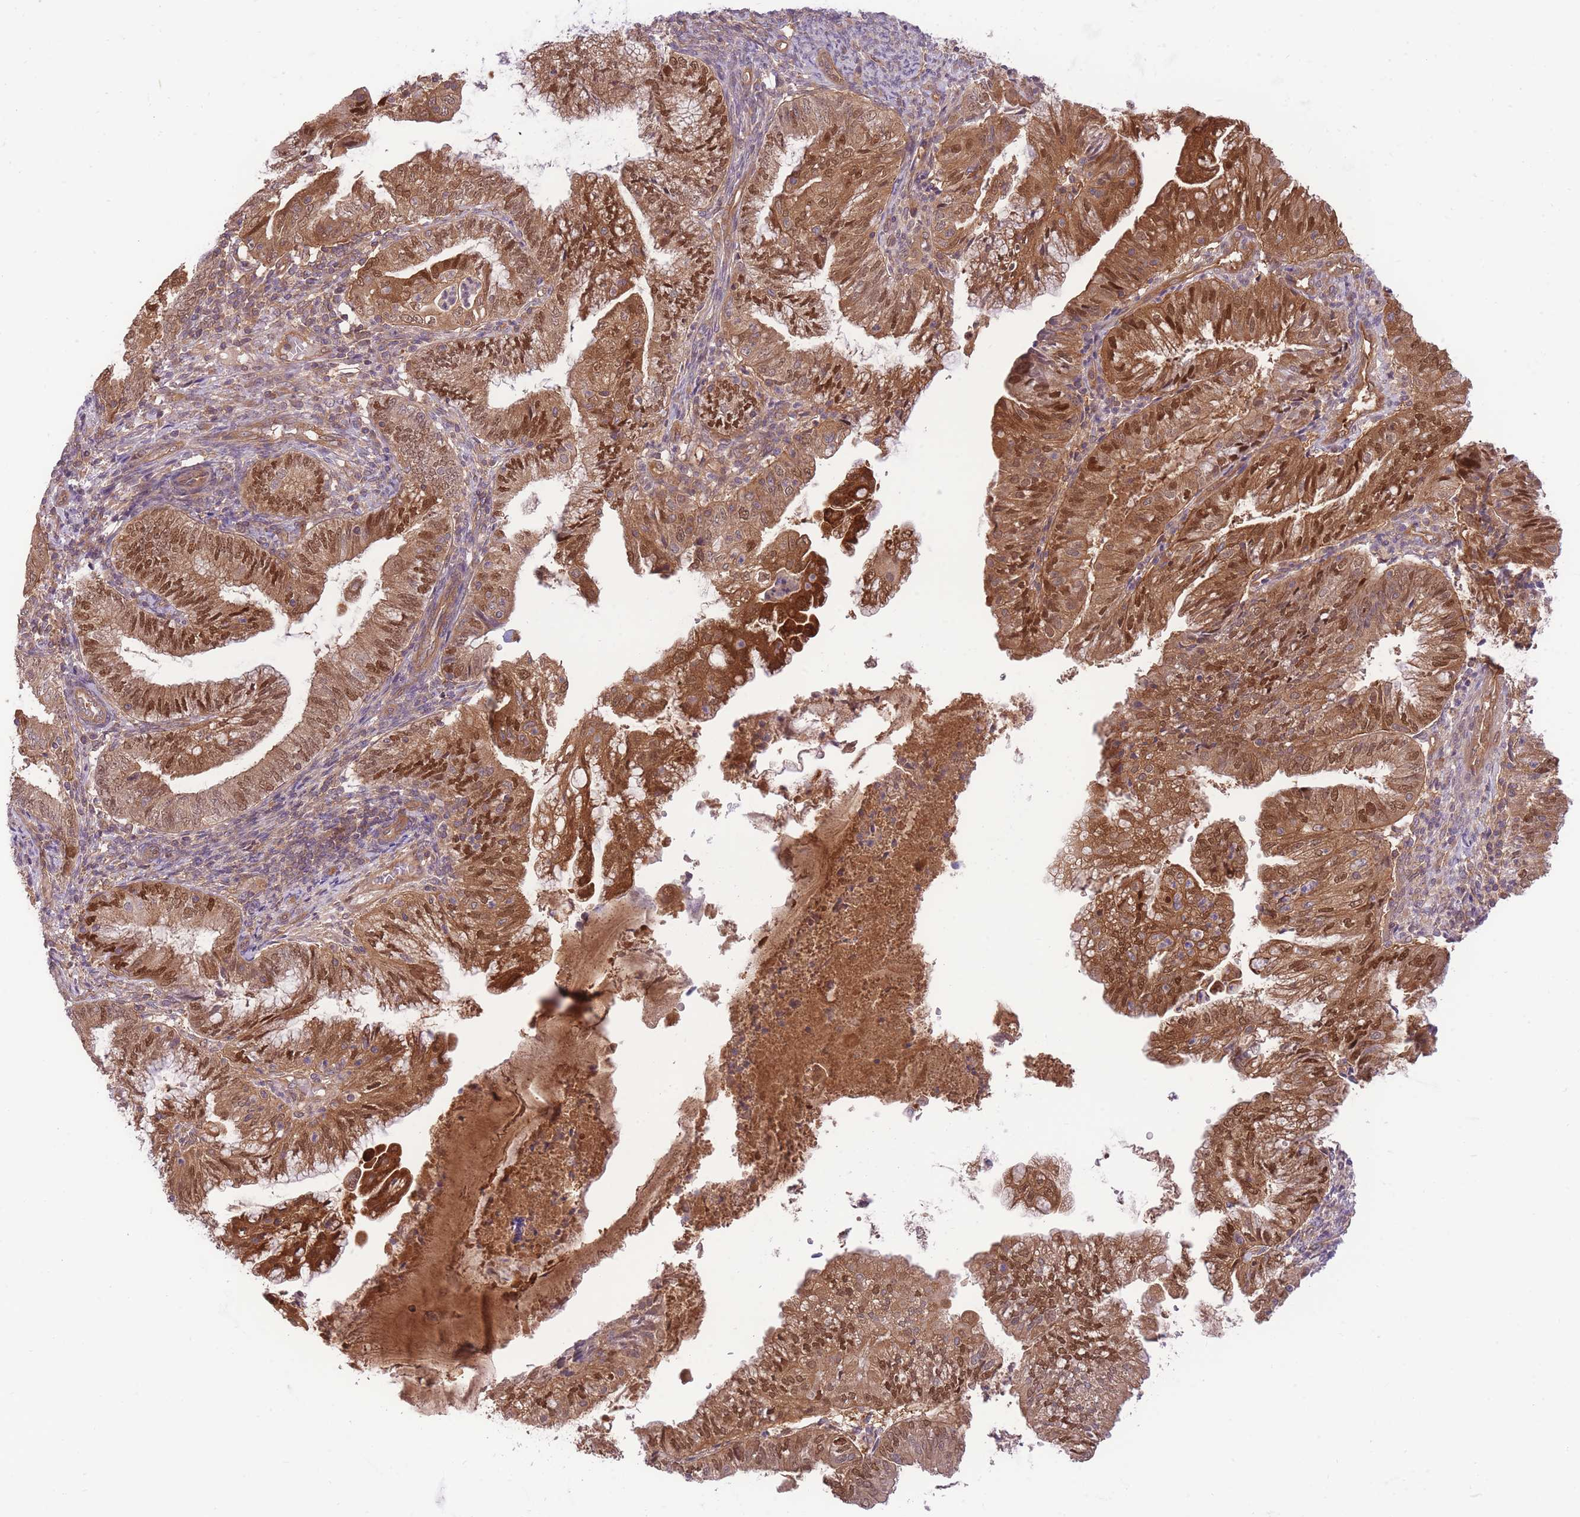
{"staining": {"intensity": "strong", "quantity": ">75%", "location": "cytoplasmic/membranous,nuclear"}, "tissue": "endometrial cancer", "cell_type": "Tumor cells", "image_type": "cancer", "snomed": [{"axis": "morphology", "description": "Adenocarcinoma, NOS"}, {"axis": "topography", "description": "Endometrium"}], "caption": "A high-resolution photomicrograph shows immunohistochemistry (IHC) staining of adenocarcinoma (endometrial), which exhibits strong cytoplasmic/membranous and nuclear positivity in approximately >75% of tumor cells. (DAB (3,3'-diaminobenzidine) IHC with brightfield microscopy, high magnification).", "gene": "PREP", "patient": {"sex": "female", "age": 55}}